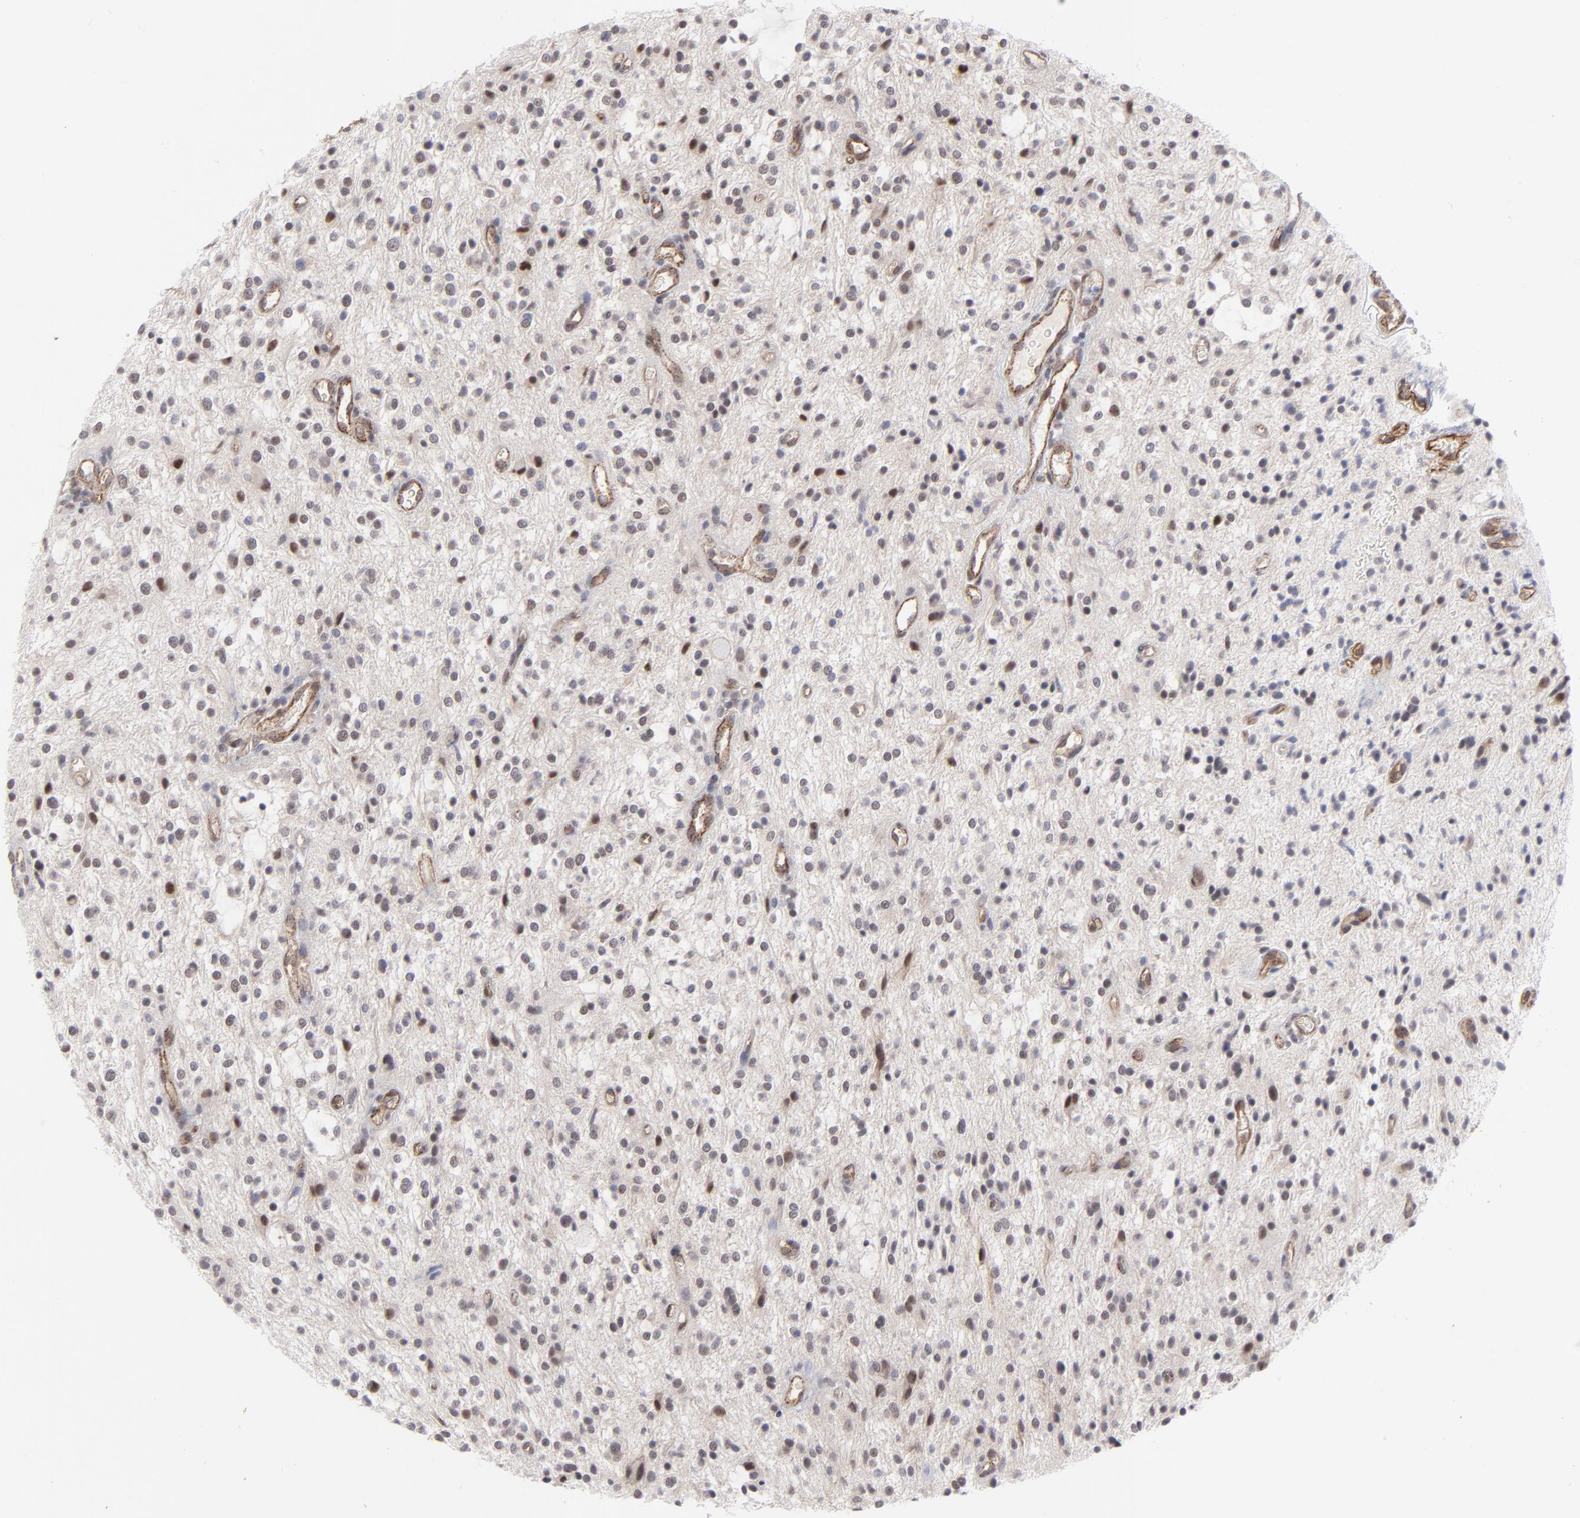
{"staining": {"intensity": "weak", "quantity": "25%-75%", "location": "nuclear"}, "tissue": "glioma", "cell_type": "Tumor cells", "image_type": "cancer", "snomed": [{"axis": "morphology", "description": "Glioma, malignant, NOS"}, {"axis": "topography", "description": "Cerebellum"}], "caption": "Immunohistochemical staining of human glioma reveals weak nuclear protein staining in approximately 25%-75% of tumor cells.", "gene": "NBN", "patient": {"sex": "female", "age": 10}}